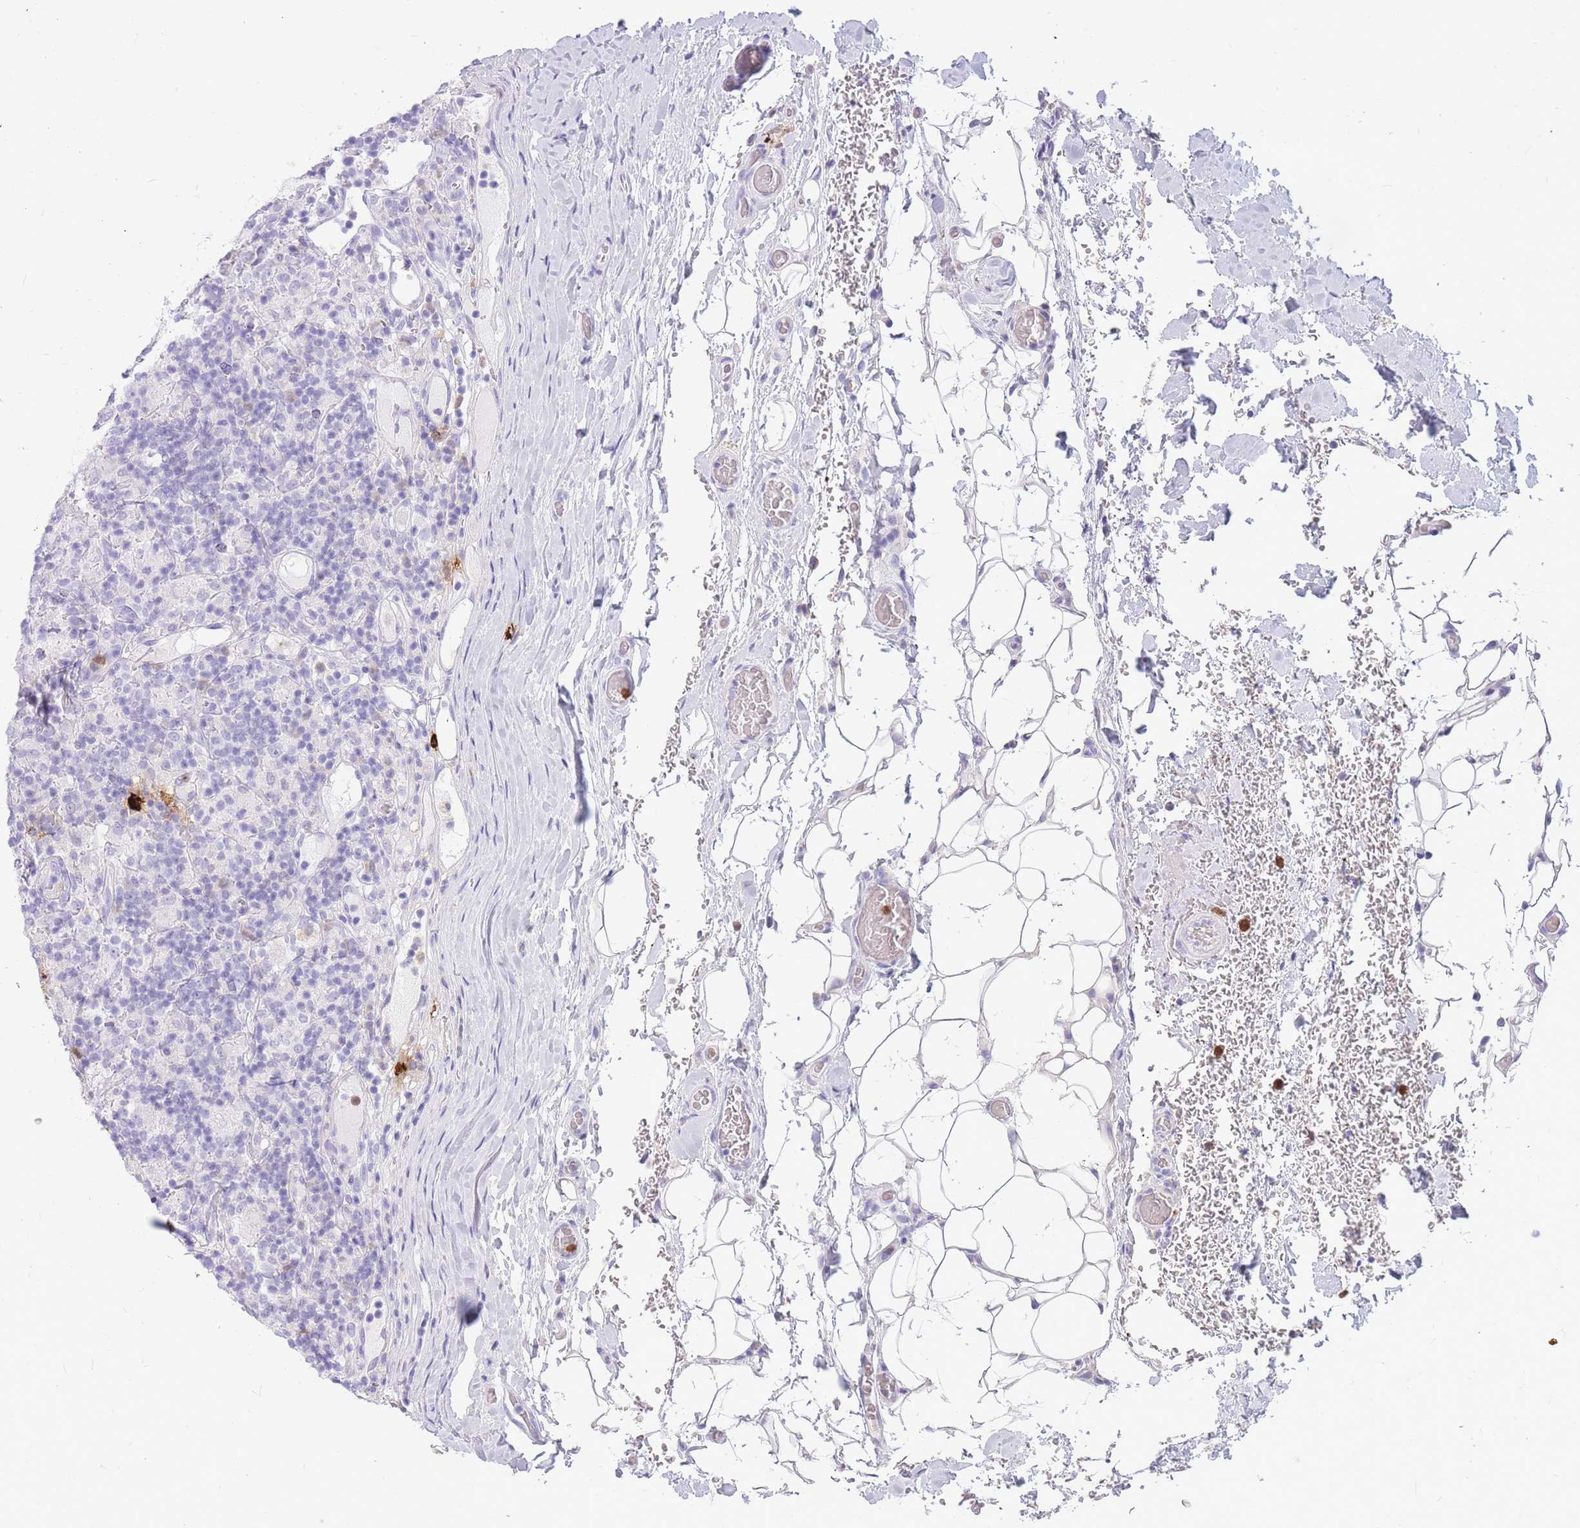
{"staining": {"intensity": "negative", "quantity": "none", "location": "none"}, "tissue": "lymphoma", "cell_type": "Tumor cells", "image_type": "cancer", "snomed": [{"axis": "morphology", "description": "Hodgkin's disease, NOS"}, {"axis": "topography", "description": "Lymph node"}], "caption": "High power microscopy micrograph of an immunohistochemistry micrograph of Hodgkin's disease, revealing no significant staining in tumor cells.", "gene": "TPSAB1", "patient": {"sex": "male", "age": 70}}